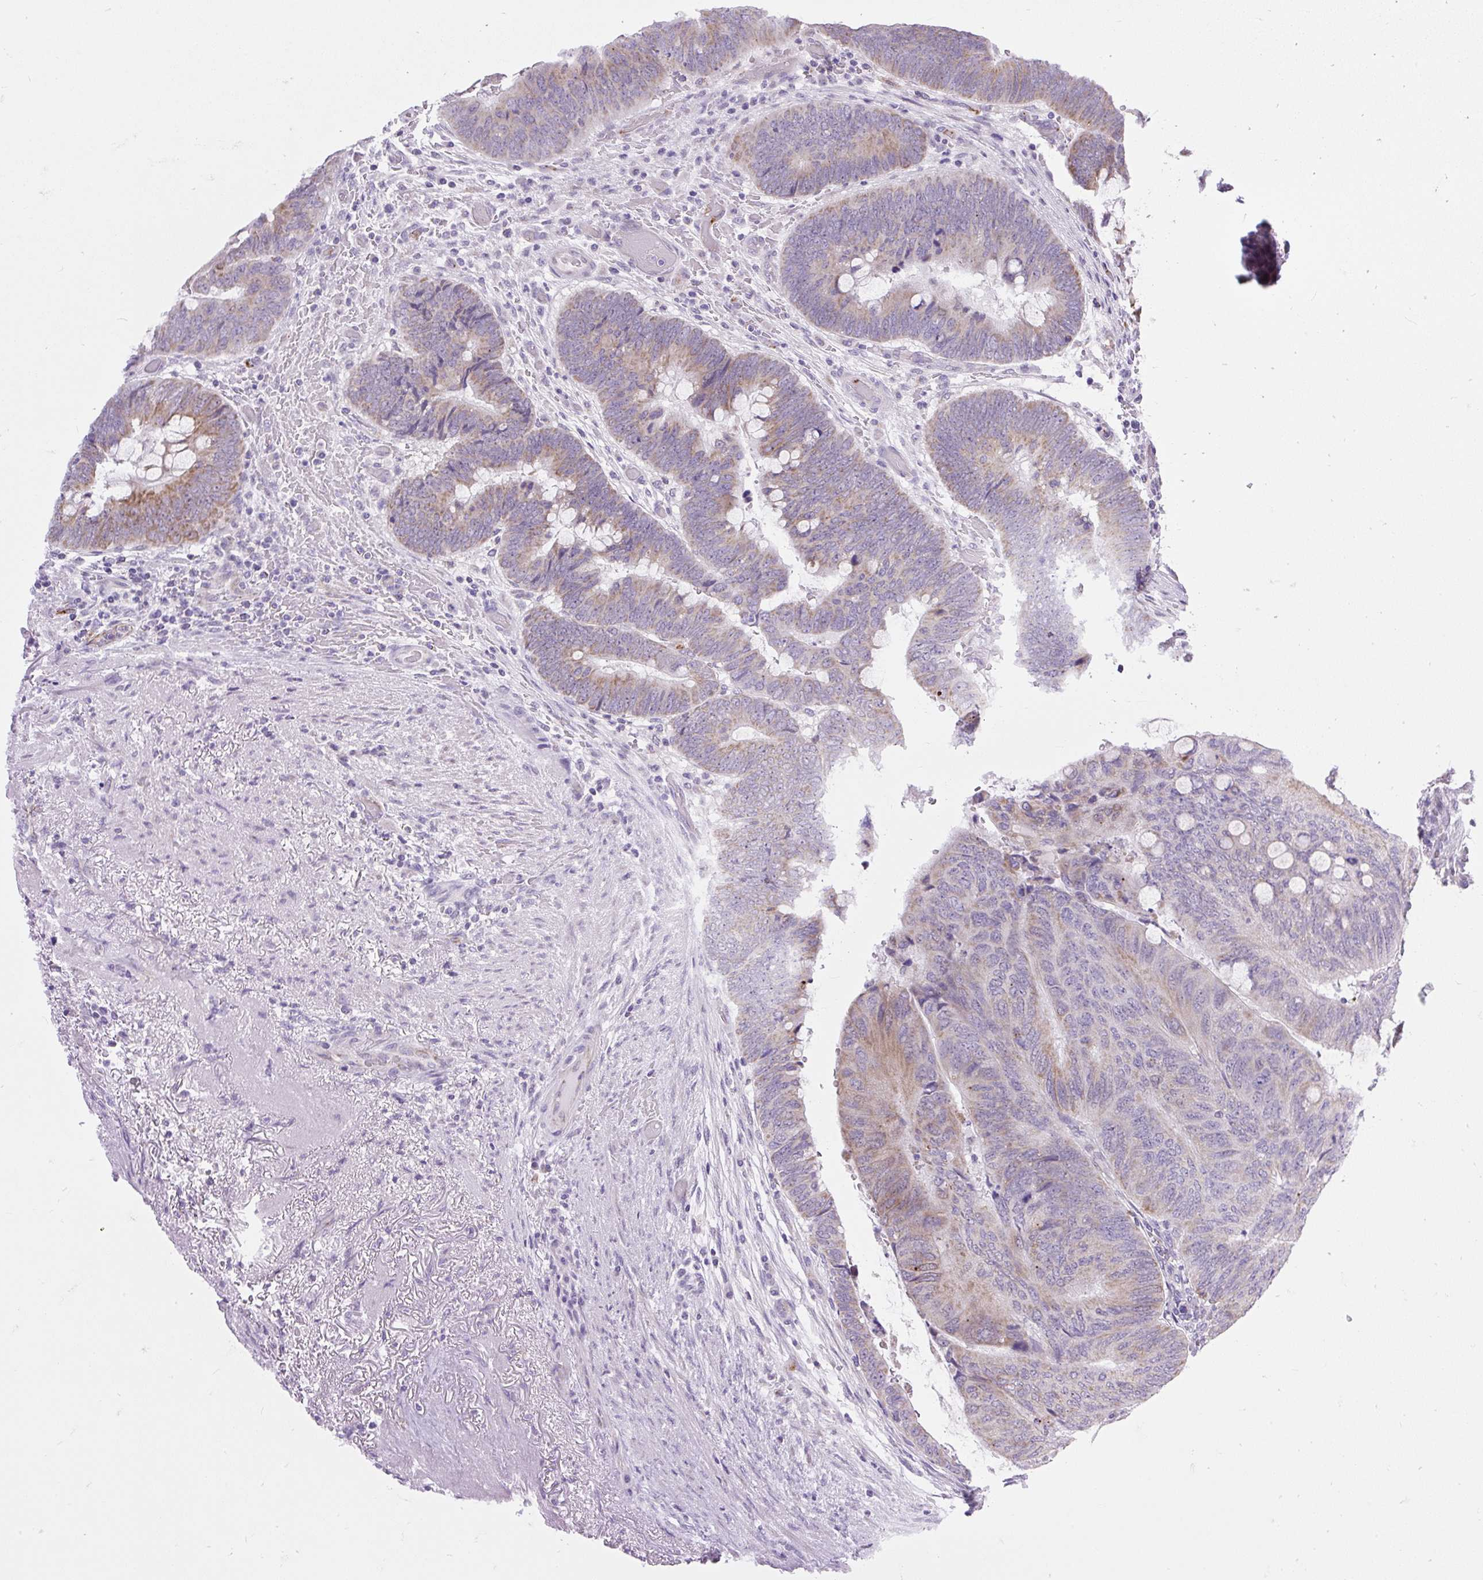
{"staining": {"intensity": "moderate", "quantity": "<25%", "location": "cytoplasmic/membranous"}, "tissue": "colorectal cancer", "cell_type": "Tumor cells", "image_type": "cancer", "snomed": [{"axis": "morphology", "description": "Normal tissue, NOS"}, {"axis": "morphology", "description": "Adenocarcinoma, NOS"}, {"axis": "topography", "description": "Rectum"}, {"axis": "topography", "description": "Peripheral nerve tissue"}], "caption": "Brown immunohistochemical staining in colorectal cancer demonstrates moderate cytoplasmic/membranous positivity in approximately <25% of tumor cells. The staining is performed using DAB (3,3'-diaminobenzidine) brown chromogen to label protein expression. The nuclei are counter-stained blue using hematoxylin.", "gene": "RNASE10", "patient": {"sex": "male", "age": 92}}